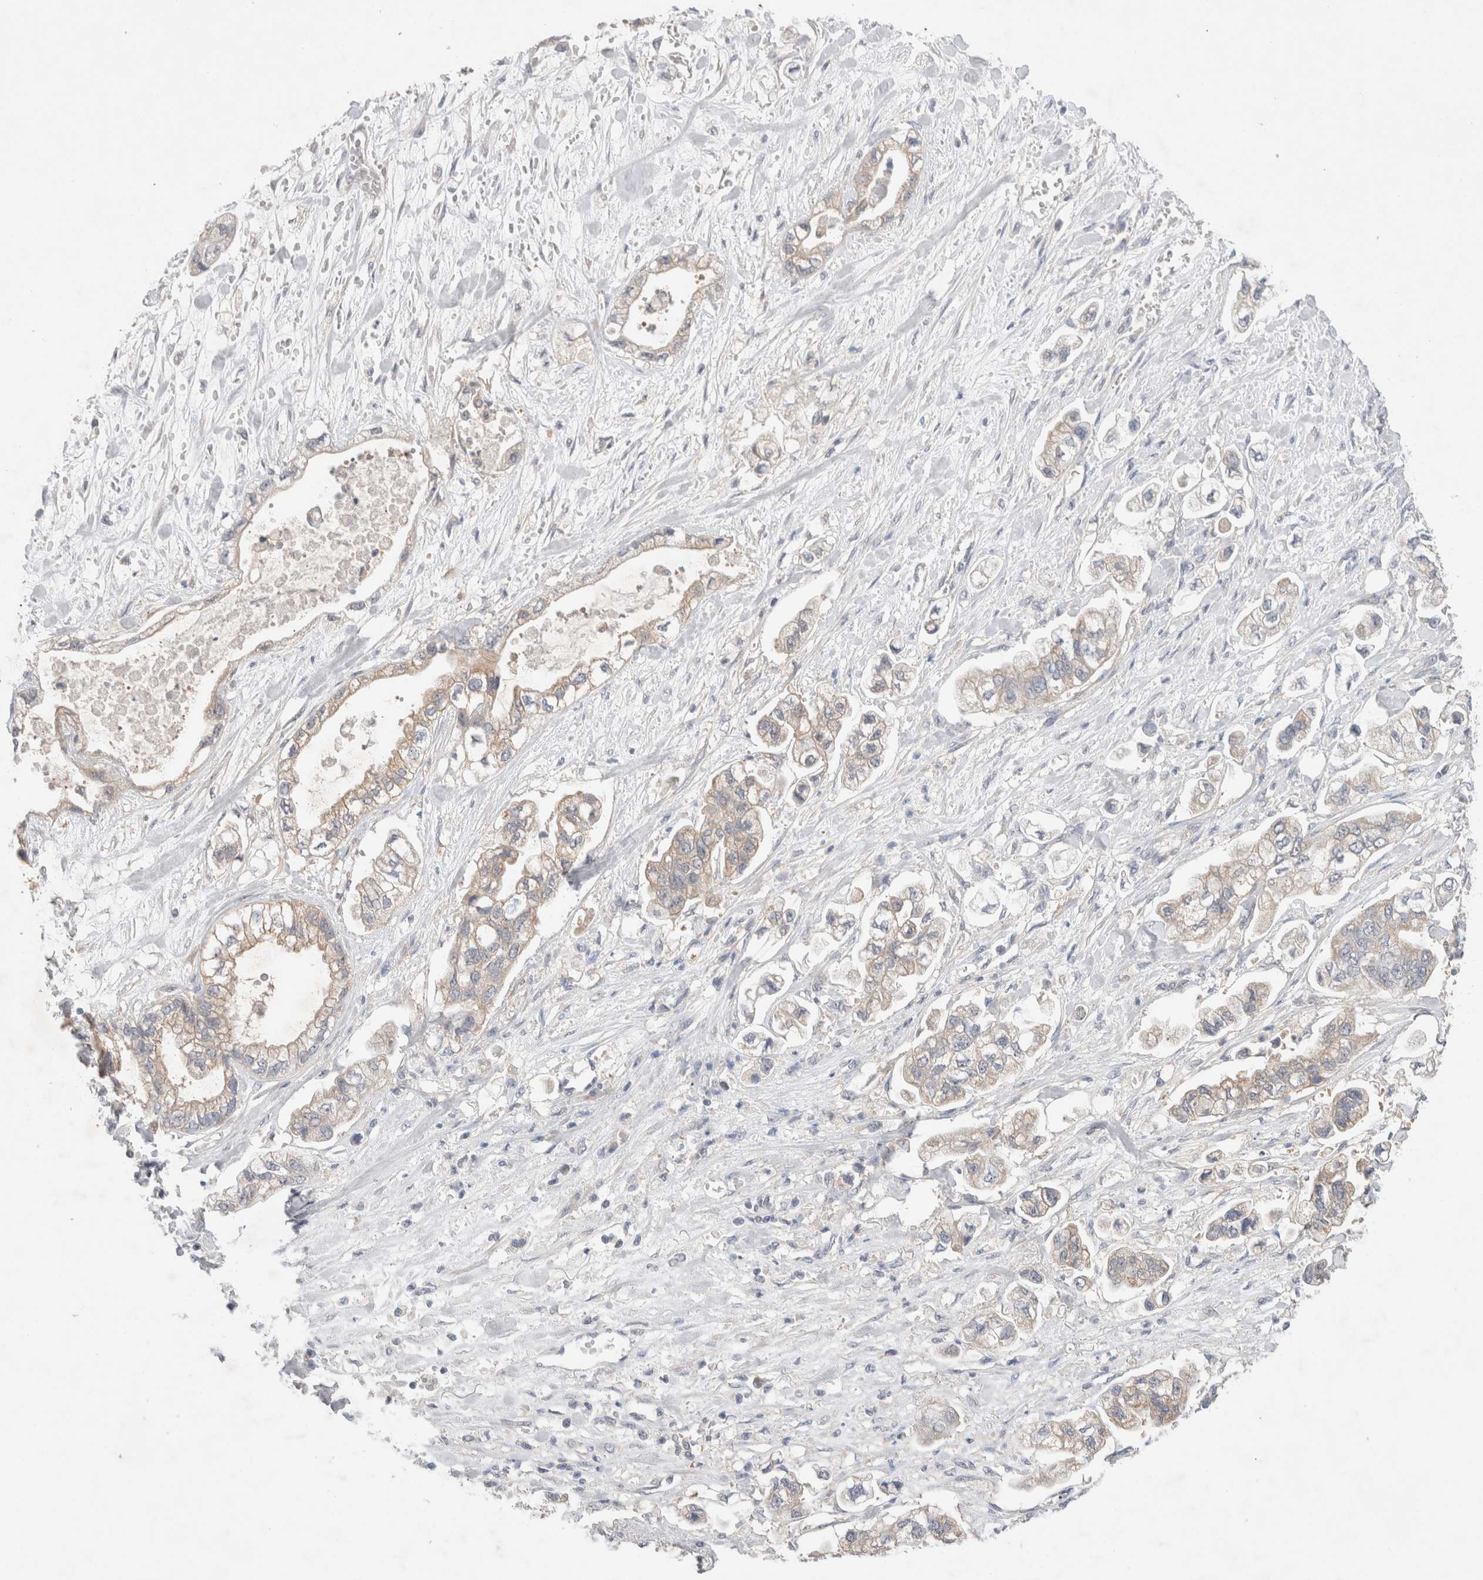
{"staining": {"intensity": "negative", "quantity": "none", "location": "none"}, "tissue": "stomach cancer", "cell_type": "Tumor cells", "image_type": "cancer", "snomed": [{"axis": "morphology", "description": "Normal tissue, NOS"}, {"axis": "morphology", "description": "Adenocarcinoma, NOS"}, {"axis": "topography", "description": "Stomach"}], "caption": "A histopathology image of stomach cancer (adenocarcinoma) stained for a protein demonstrates no brown staining in tumor cells.", "gene": "IFT74", "patient": {"sex": "male", "age": 62}}